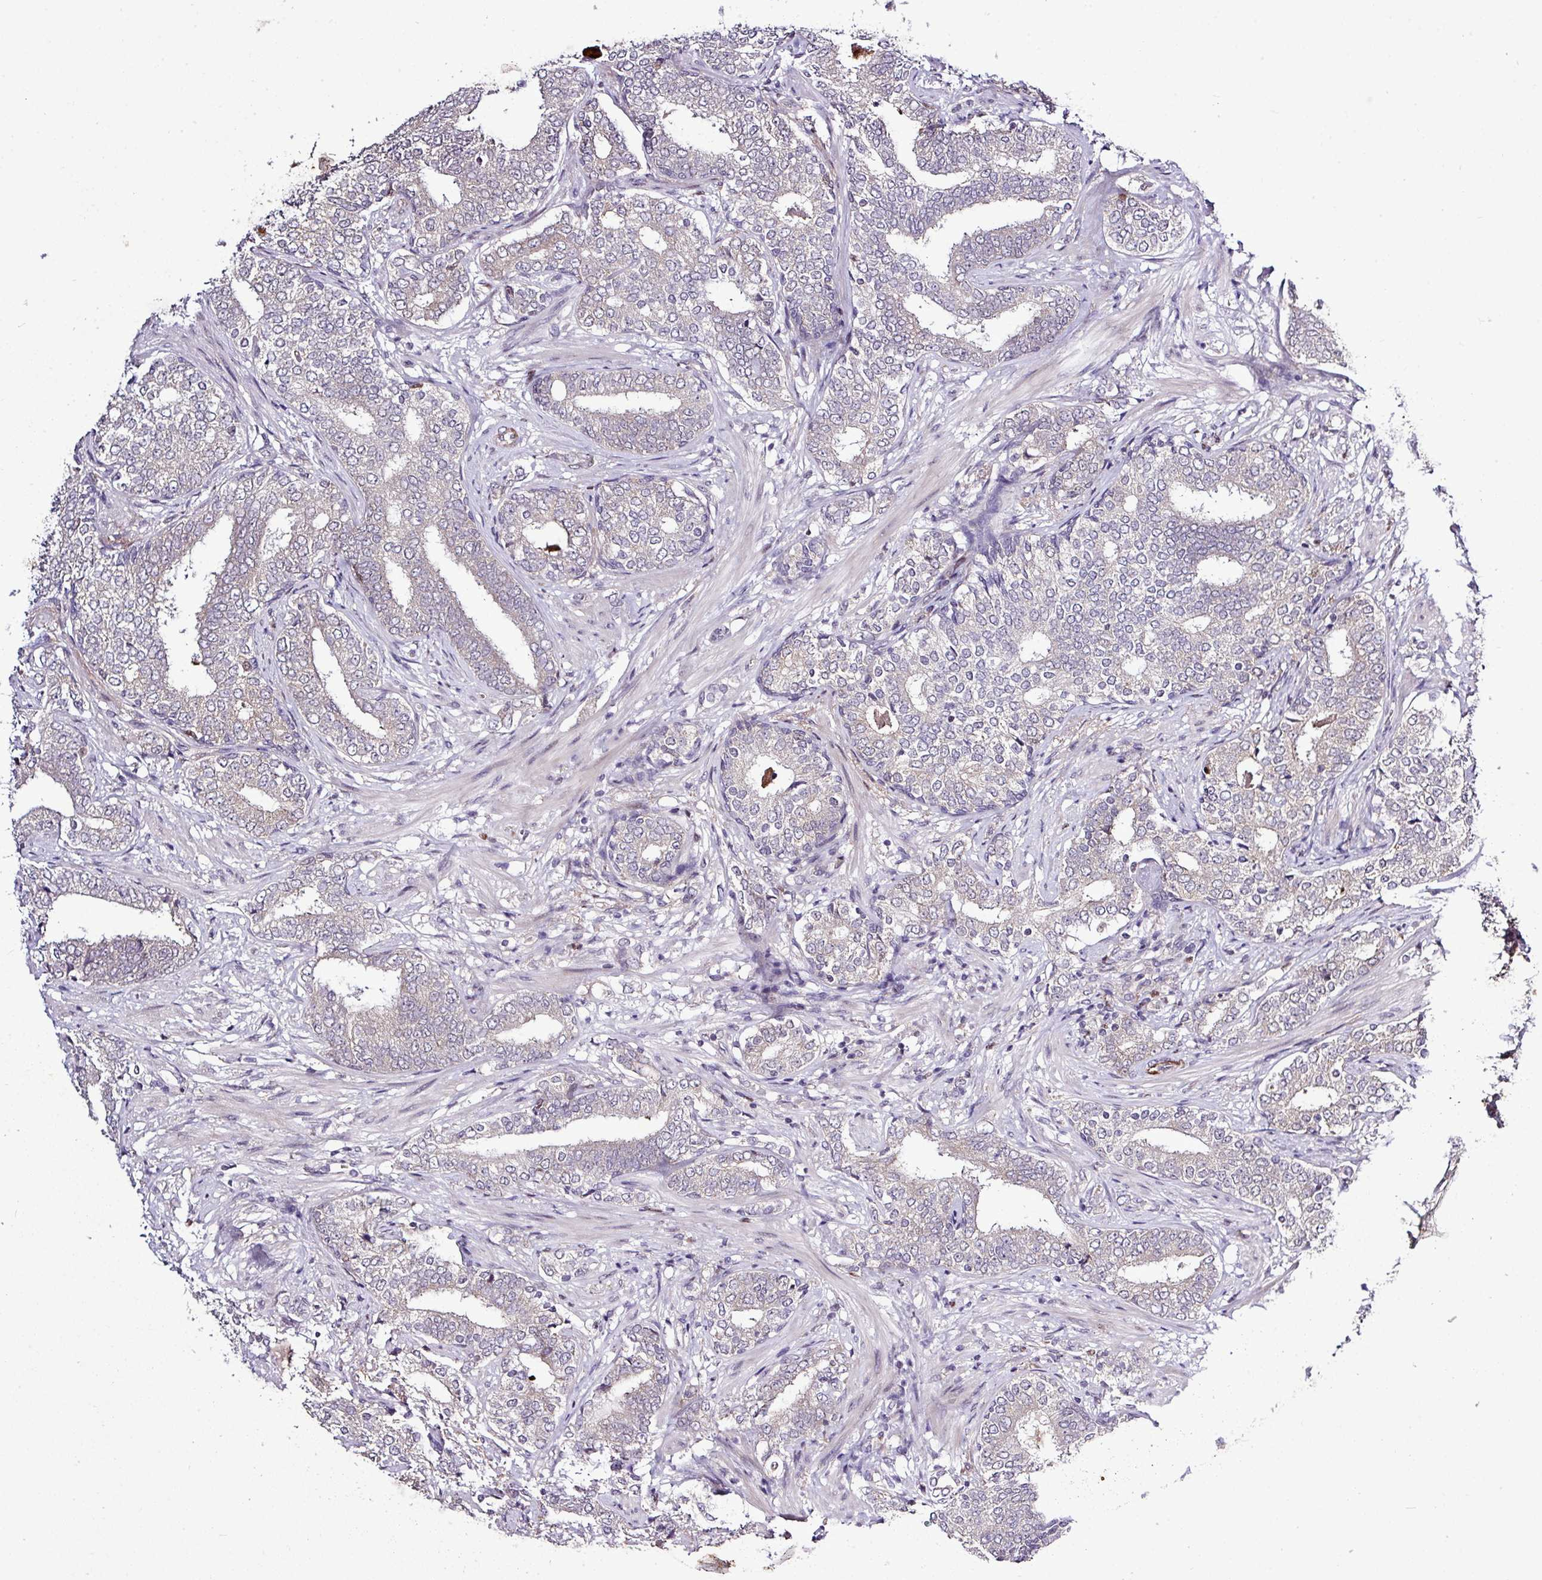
{"staining": {"intensity": "negative", "quantity": "none", "location": "none"}, "tissue": "prostate cancer", "cell_type": "Tumor cells", "image_type": "cancer", "snomed": [{"axis": "morphology", "description": "Adenocarcinoma, High grade"}, {"axis": "topography", "description": "Prostate"}], "caption": "Immunohistochemistry photomicrograph of human high-grade adenocarcinoma (prostate) stained for a protein (brown), which reveals no expression in tumor cells.", "gene": "SKIC2", "patient": {"sex": "male", "age": 72}}